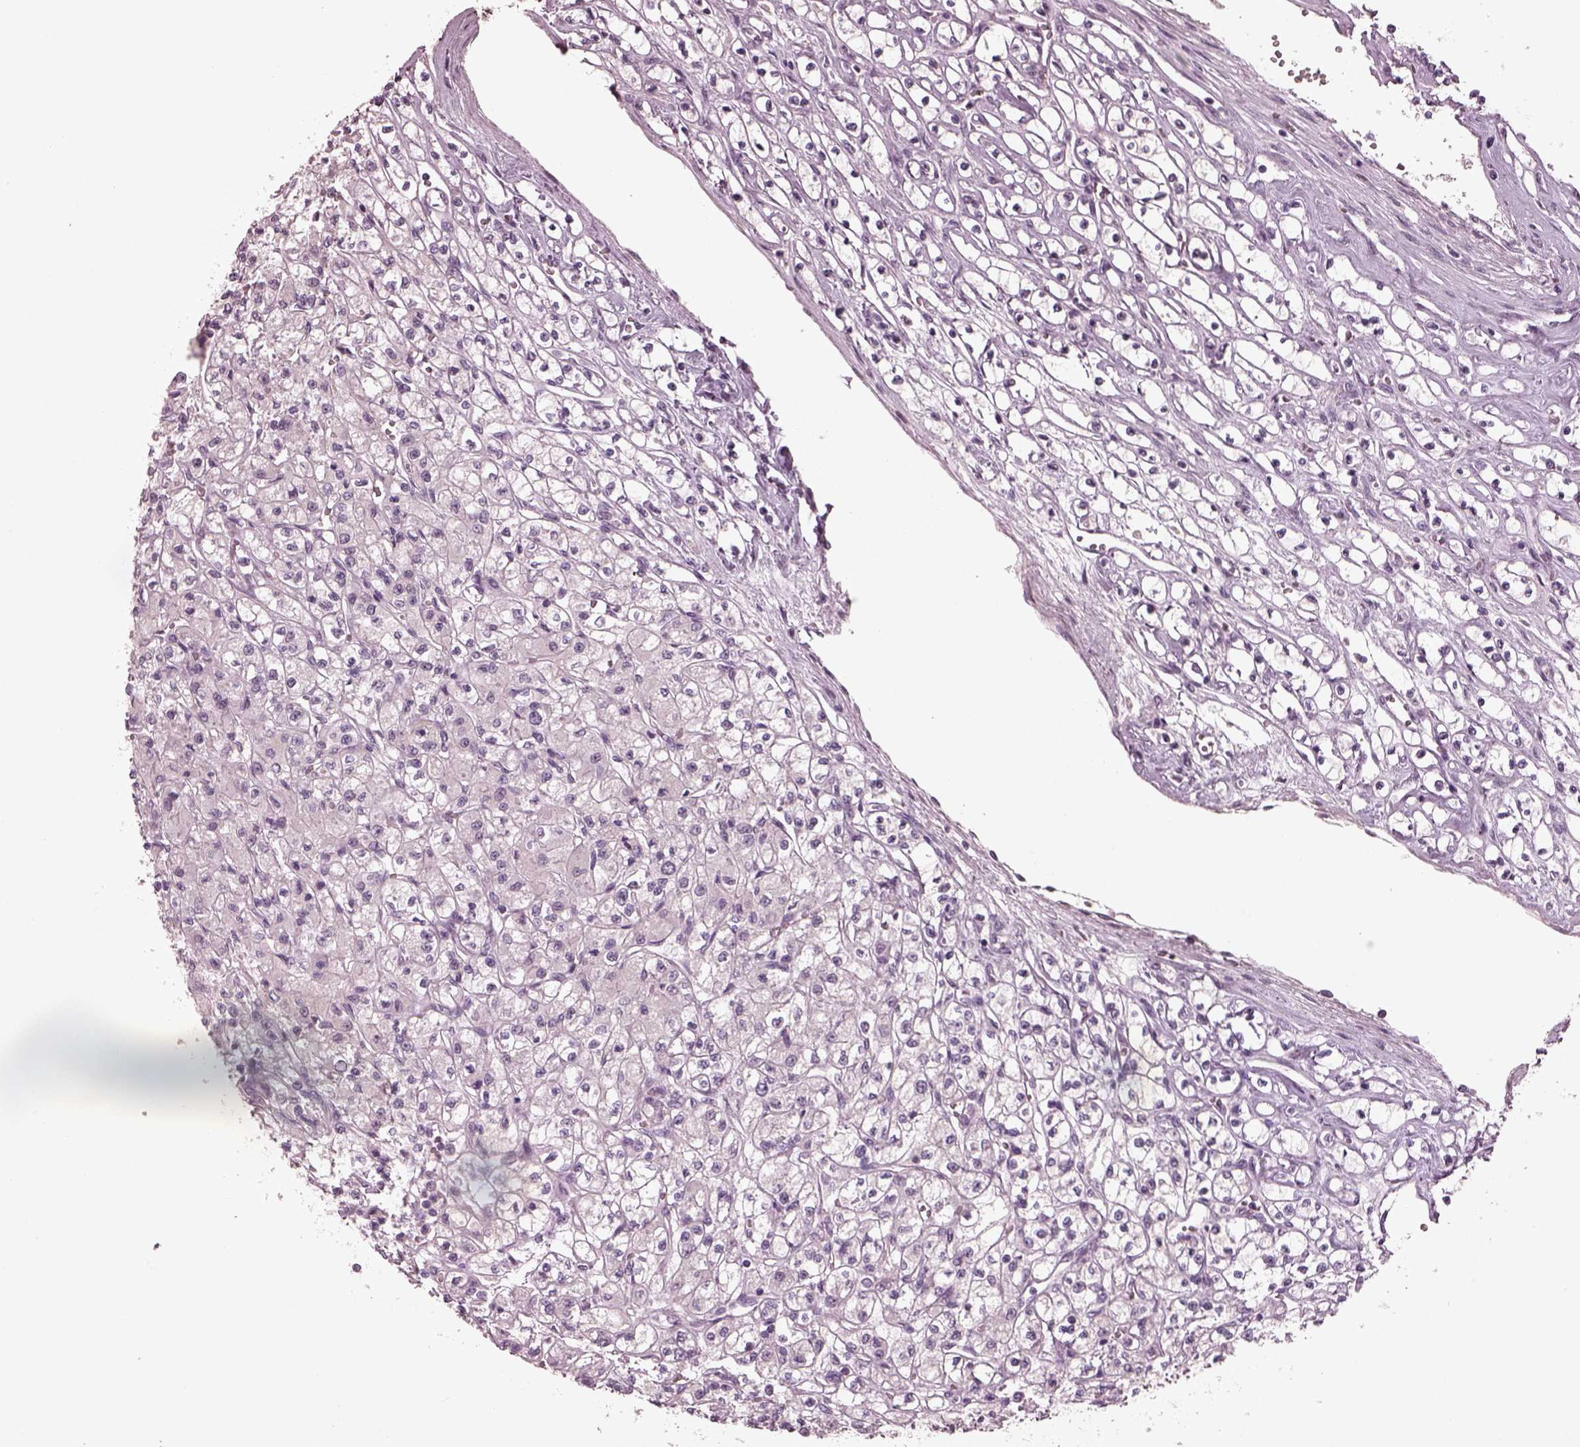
{"staining": {"intensity": "negative", "quantity": "none", "location": "none"}, "tissue": "renal cancer", "cell_type": "Tumor cells", "image_type": "cancer", "snomed": [{"axis": "morphology", "description": "Adenocarcinoma, NOS"}, {"axis": "topography", "description": "Kidney"}], "caption": "DAB (3,3'-diaminobenzidine) immunohistochemical staining of adenocarcinoma (renal) displays no significant expression in tumor cells.", "gene": "RCVRN", "patient": {"sex": "female", "age": 70}}